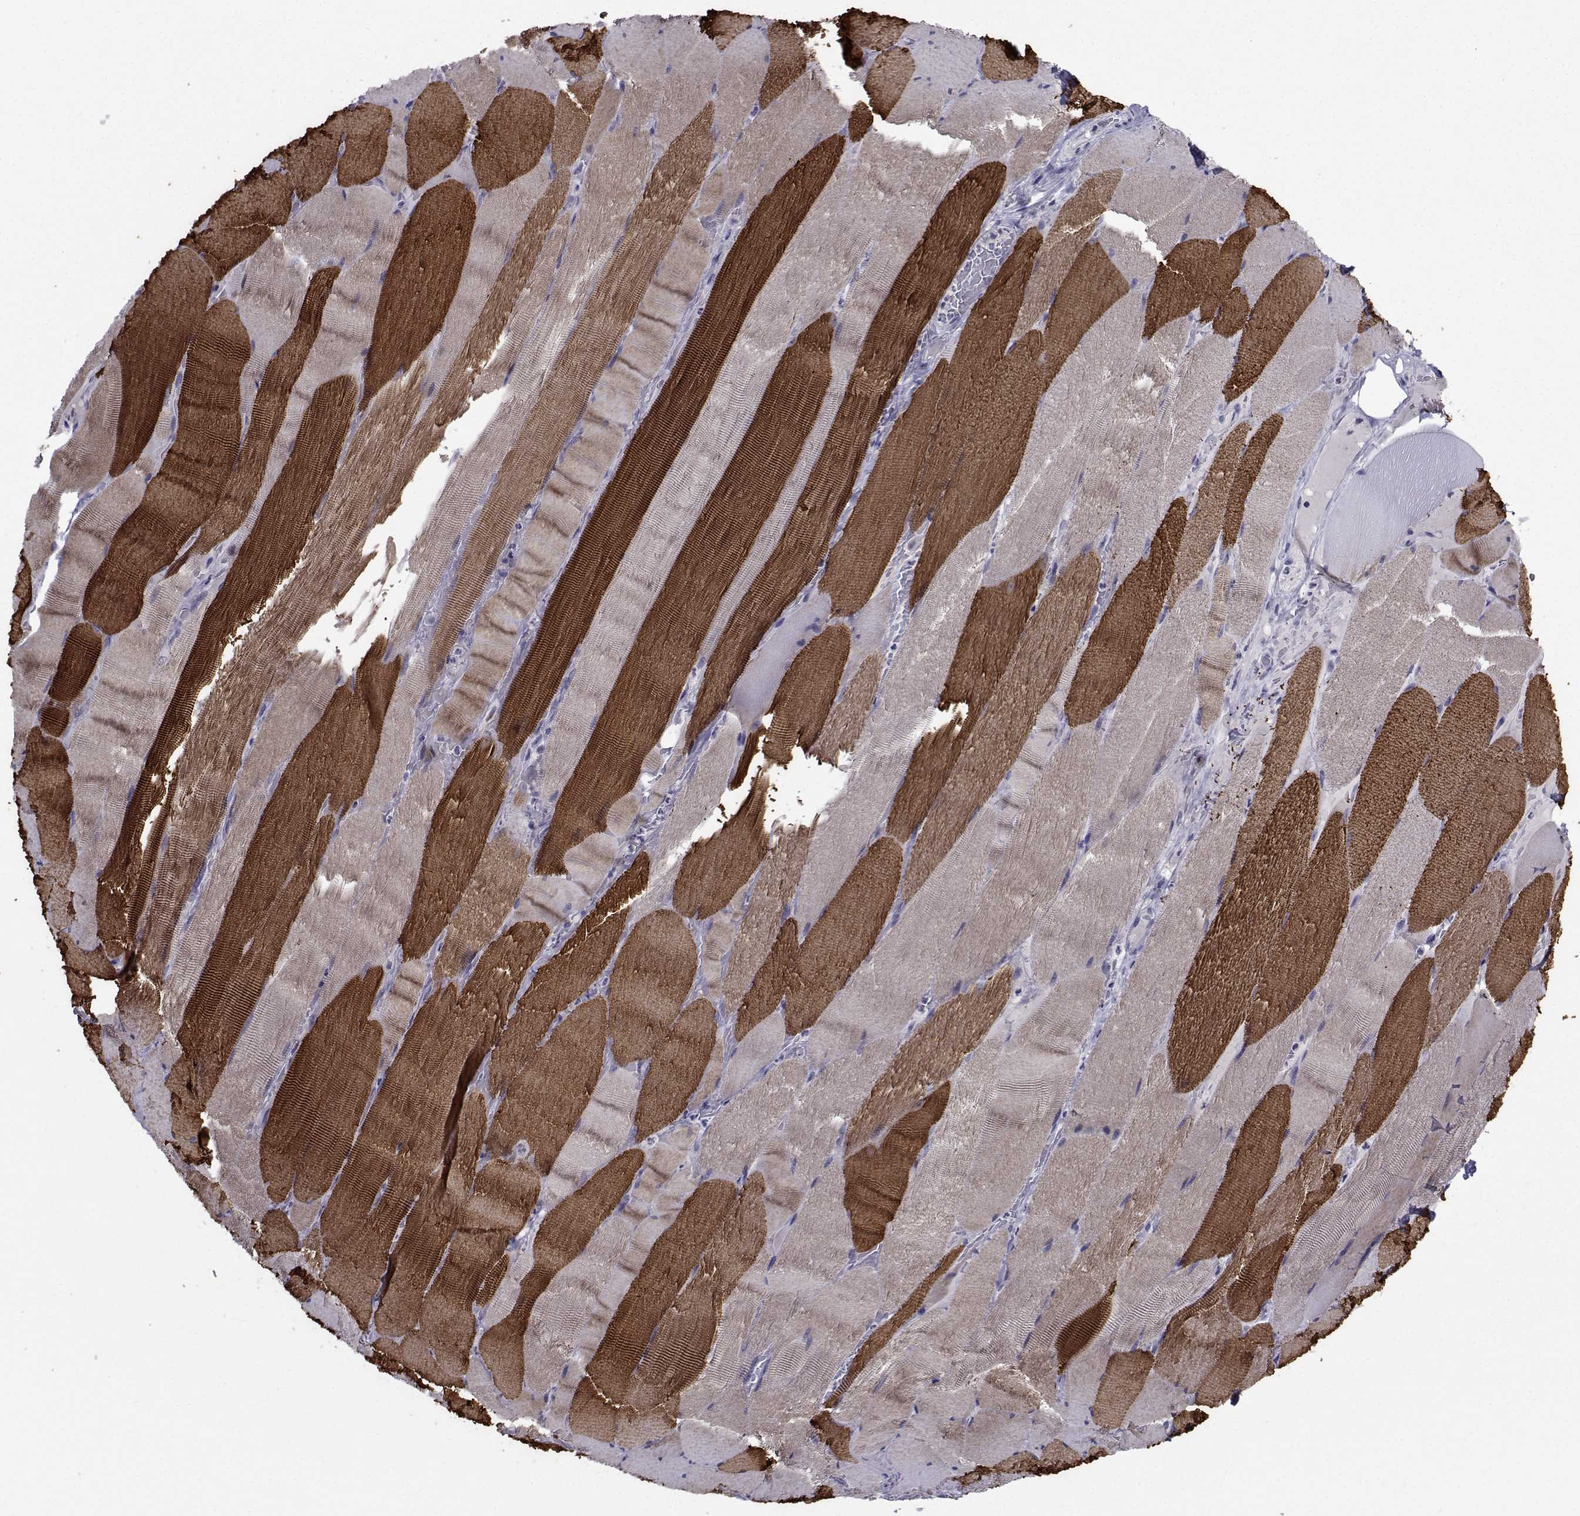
{"staining": {"intensity": "strong", "quantity": ">75%", "location": "cytoplasmic/membranous"}, "tissue": "skeletal muscle", "cell_type": "Myocytes", "image_type": "normal", "snomed": [{"axis": "morphology", "description": "Normal tissue, NOS"}, {"axis": "topography", "description": "Skeletal muscle"}], "caption": "Protein expression analysis of benign skeletal muscle demonstrates strong cytoplasmic/membranous expression in about >75% of myocytes. The staining was performed using DAB (3,3'-diaminobenzidine), with brown indicating positive protein expression. Nuclei are stained blue with hematoxylin.", "gene": "CHRNA1", "patient": {"sex": "male", "age": 56}}